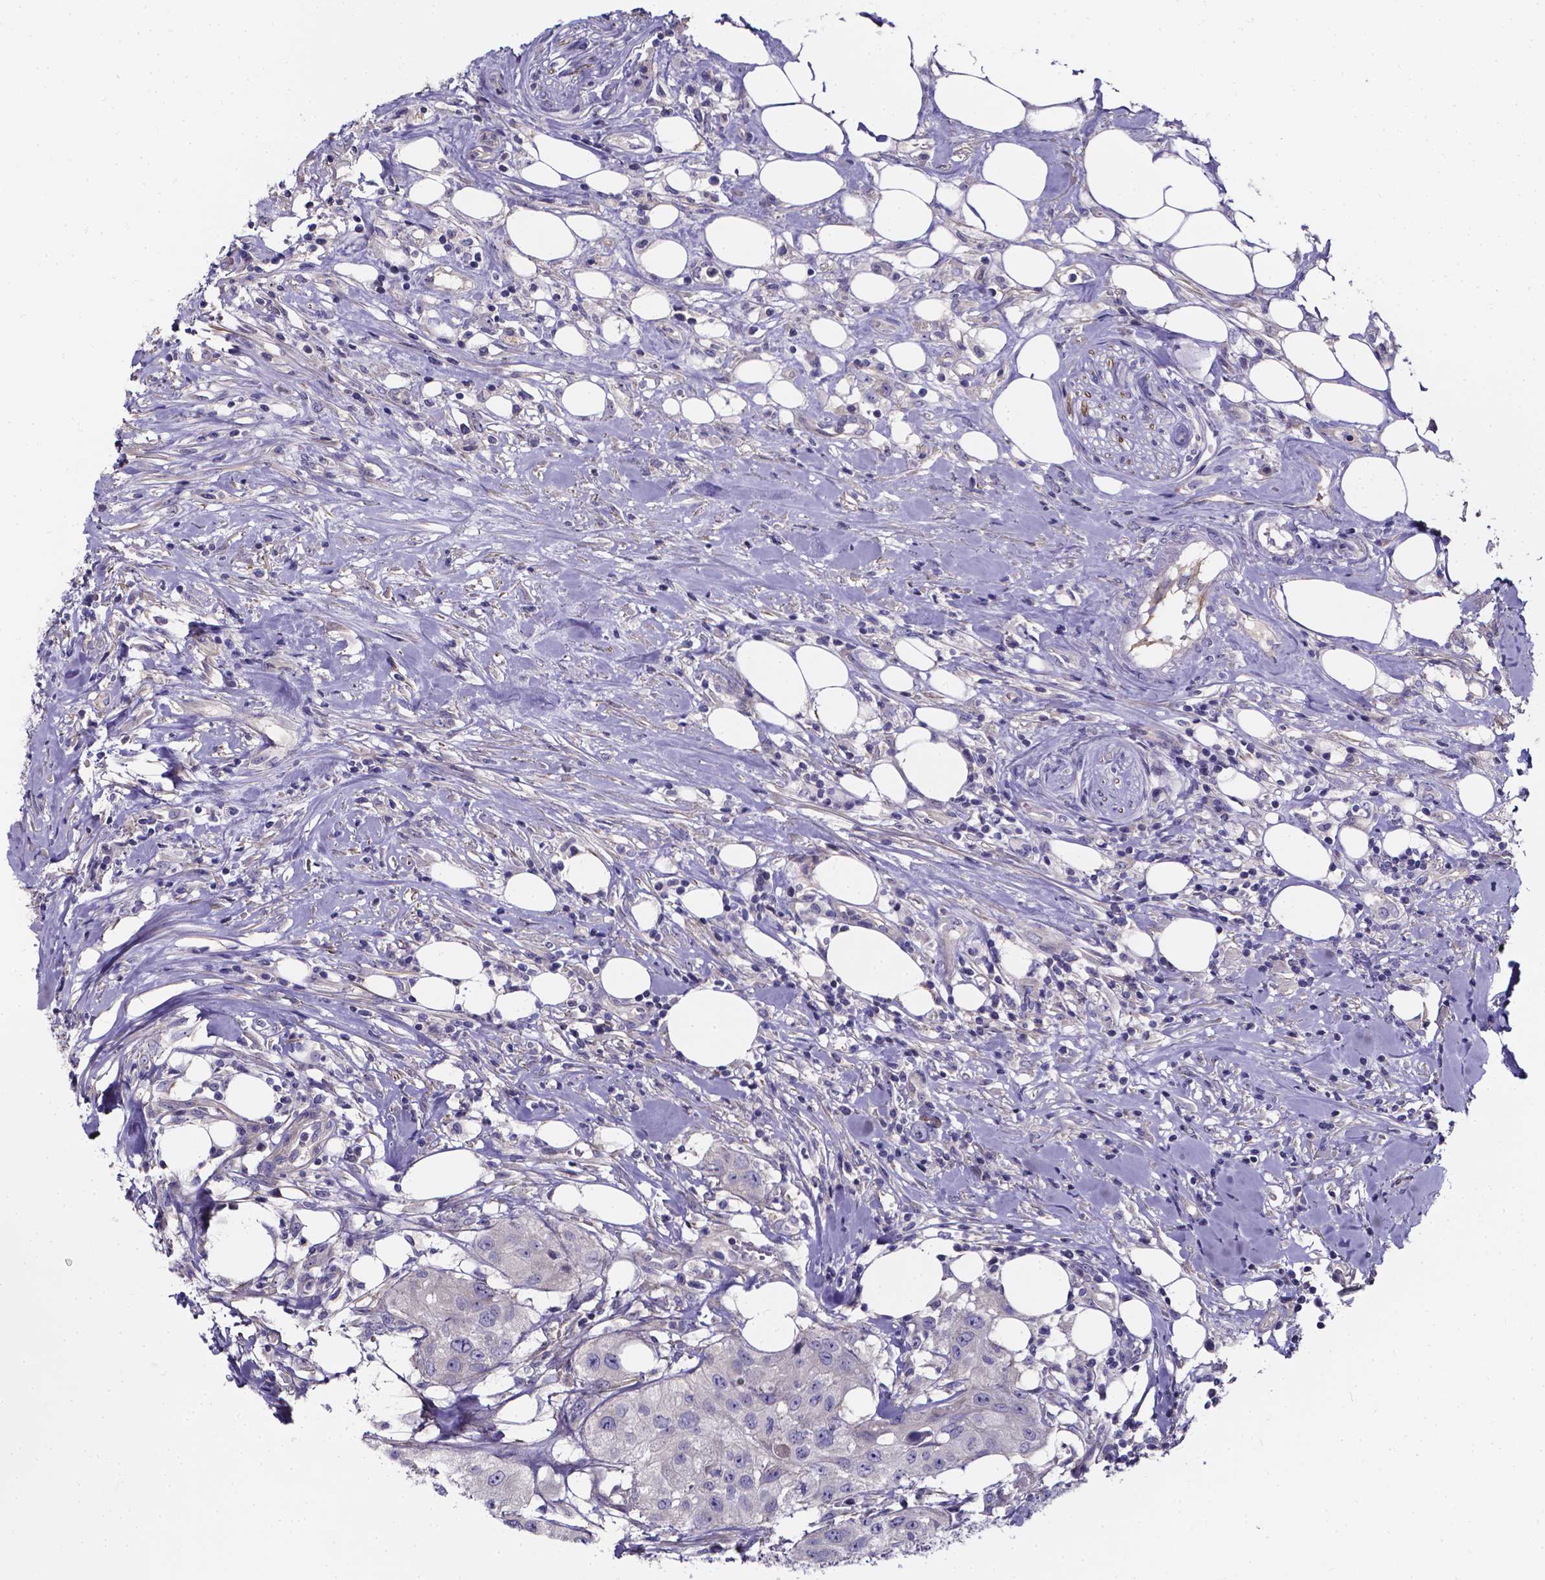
{"staining": {"intensity": "negative", "quantity": "none", "location": "none"}, "tissue": "urothelial cancer", "cell_type": "Tumor cells", "image_type": "cancer", "snomed": [{"axis": "morphology", "description": "Urothelial carcinoma, High grade"}, {"axis": "topography", "description": "Urinary bladder"}], "caption": "High-grade urothelial carcinoma stained for a protein using immunohistochemistry shows no positivity tumor cells.", "gene": "CACNG8", "patient": {"sex": "male", "age": 79}}